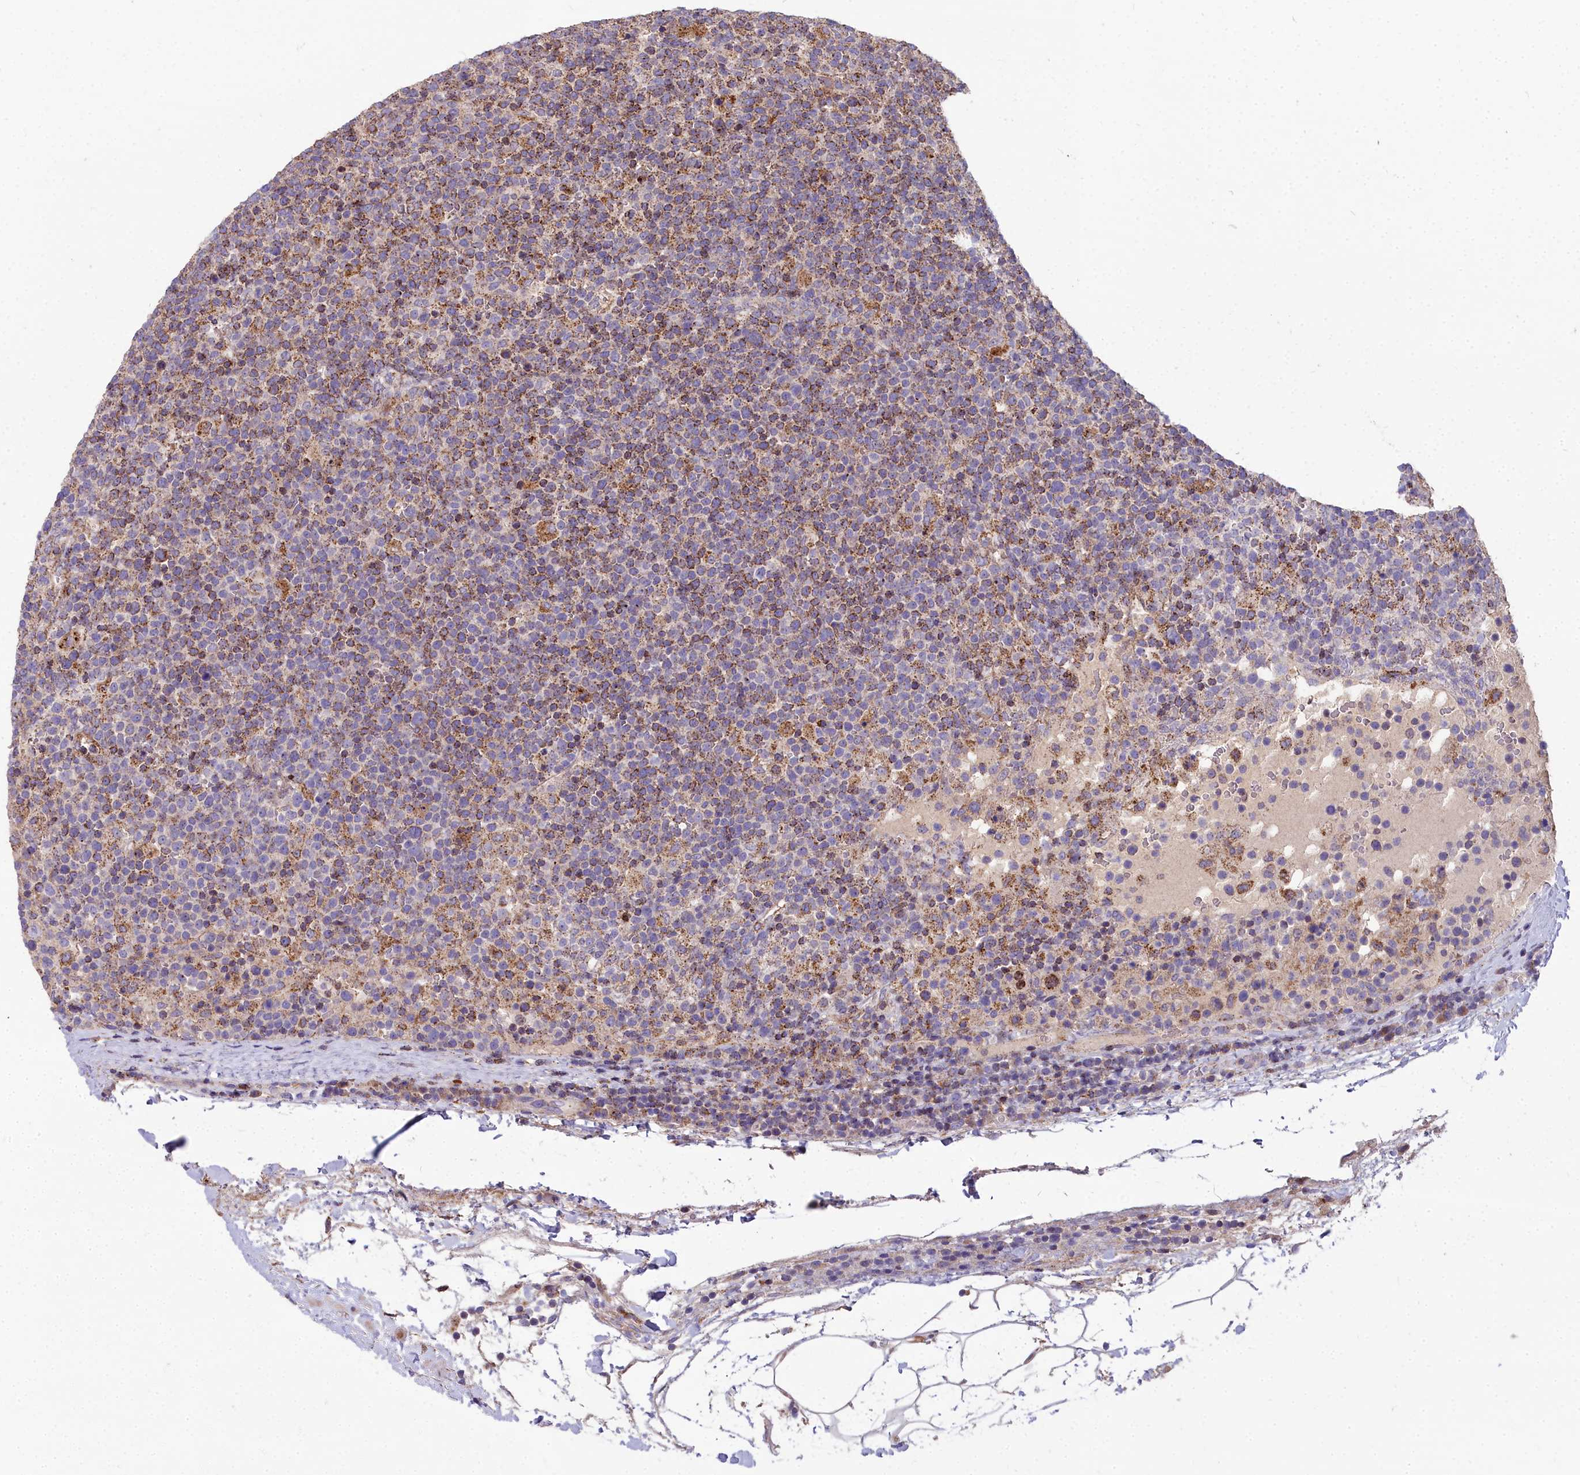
{"staining": {"intensity": "moderate", "quantity": ">75%", "location": "cytoplasmic/membranous"}, "tissue": "lymphoma", "cell_type": "Tumor cells", "image_type": "cancer", "snomed": [{"axis": "morphology", "description": "Malignant lymphoma, non-Hodgkin's type, High grade"}, {"axis": "topography", "description": "Lymph node"}], "caption": "A micrograph of human malignant lymphoma, non-Hodgkin's type (high-grade) stained for a protein shows moderate cytoplasmic/membranous brown staining in tumor cells. (IHC, brightfield microscopy, high magnification).", "gene": "FRMPD1", "patient": {"sex": "male", "age": 61}}